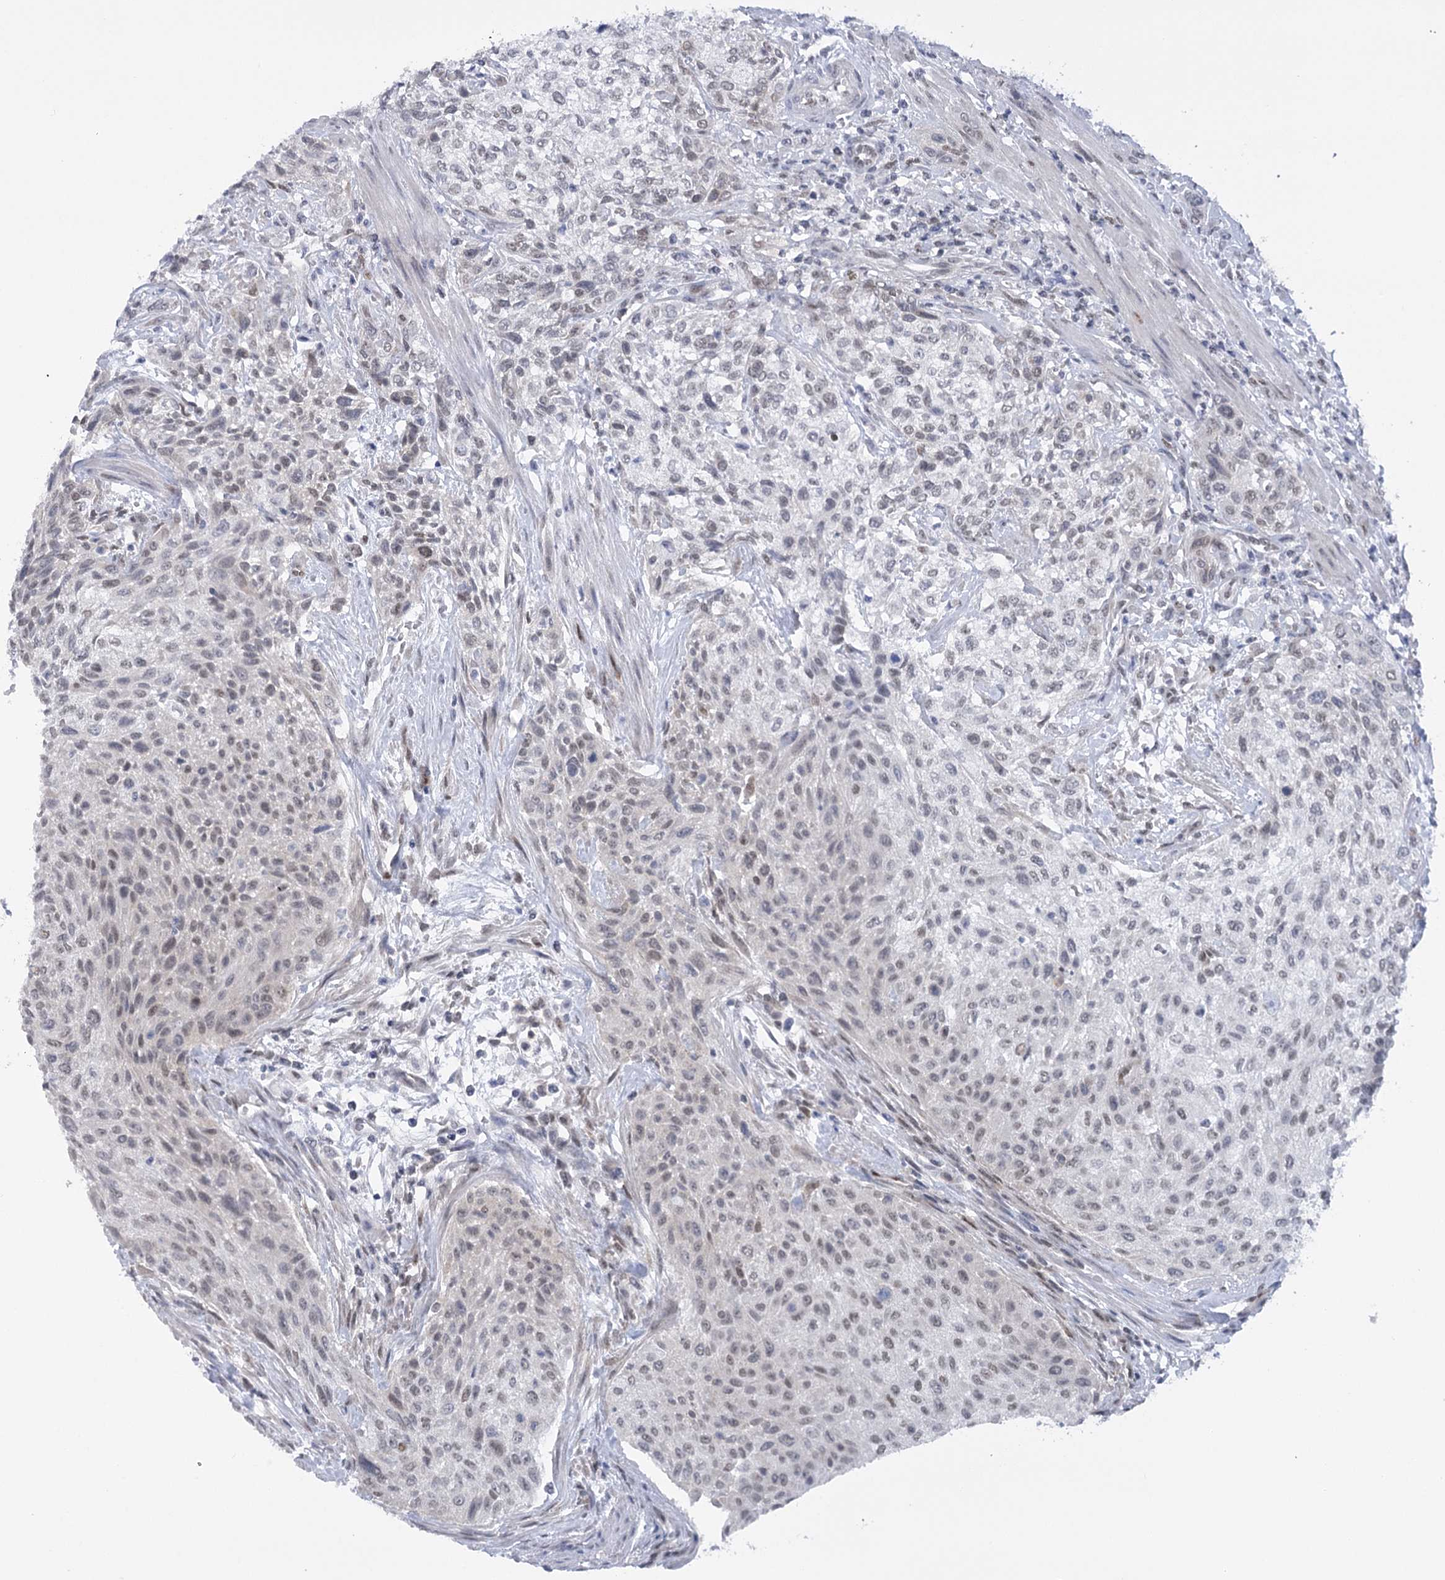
{"staining": {"intensity": "negative", "quantity": "none", "location": "none"}, "tissue": "urothelial cancer", "cell_type": "Tumor cells", "image_type": "cancer", "snomed": [{"axis": "morphology", "description": "Normal tissue, NOS"}, {"axis": "morphology", "description": "Urothelial carcinoma, NOS"}, {"axis": "topography", "description": "Urinary bladder"}, {"axis": "topography", "description": "Peripheral nerve tissue"}], "caption": "Transitional cell carcinoma stained for a protein using immunohistochemistry exhibits no expression tumor cells.", "gene": "HNRNPA0", "patient": {"sex": "male", "age": 35}}